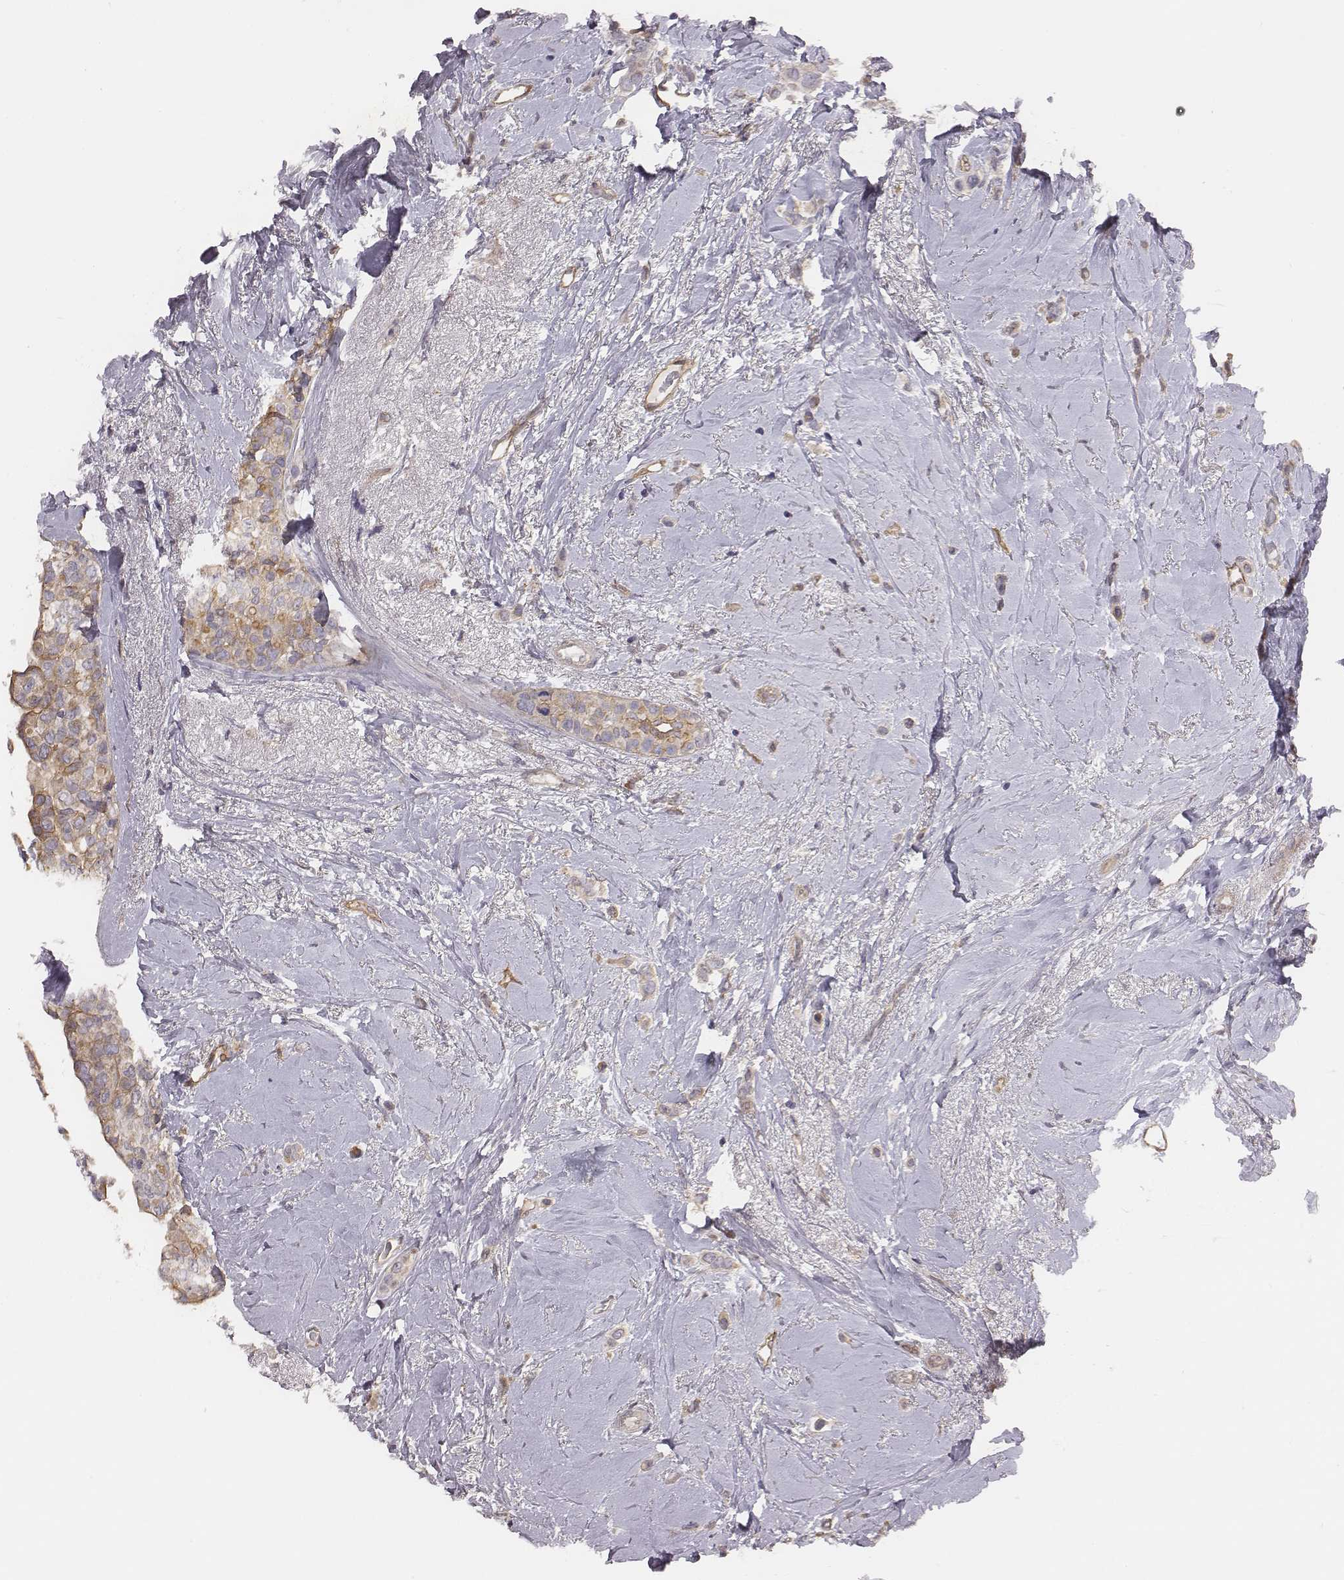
{"staining": {"intensity": "weak", "quantity": ">75%", "location": "cytoplasmic/membranous"}, "tissue": "breast cancer", "cell_type": "Tumor cells", "image_type": "cancer", "snomed": [{"axis": "morphology", "description": "Lobular carcinoma"}, {"axis": "topography", "description": "Breast"}], "caption": "Protein expression by immunohistochemistry (IHC) exhibits weak cytoplasmic/membranous expression in approximately >75% of tumor cells in breast cancer (lobular carcinoma).", "gene": "SCARF1", "patient": {"sex": "female", "age": 66}}